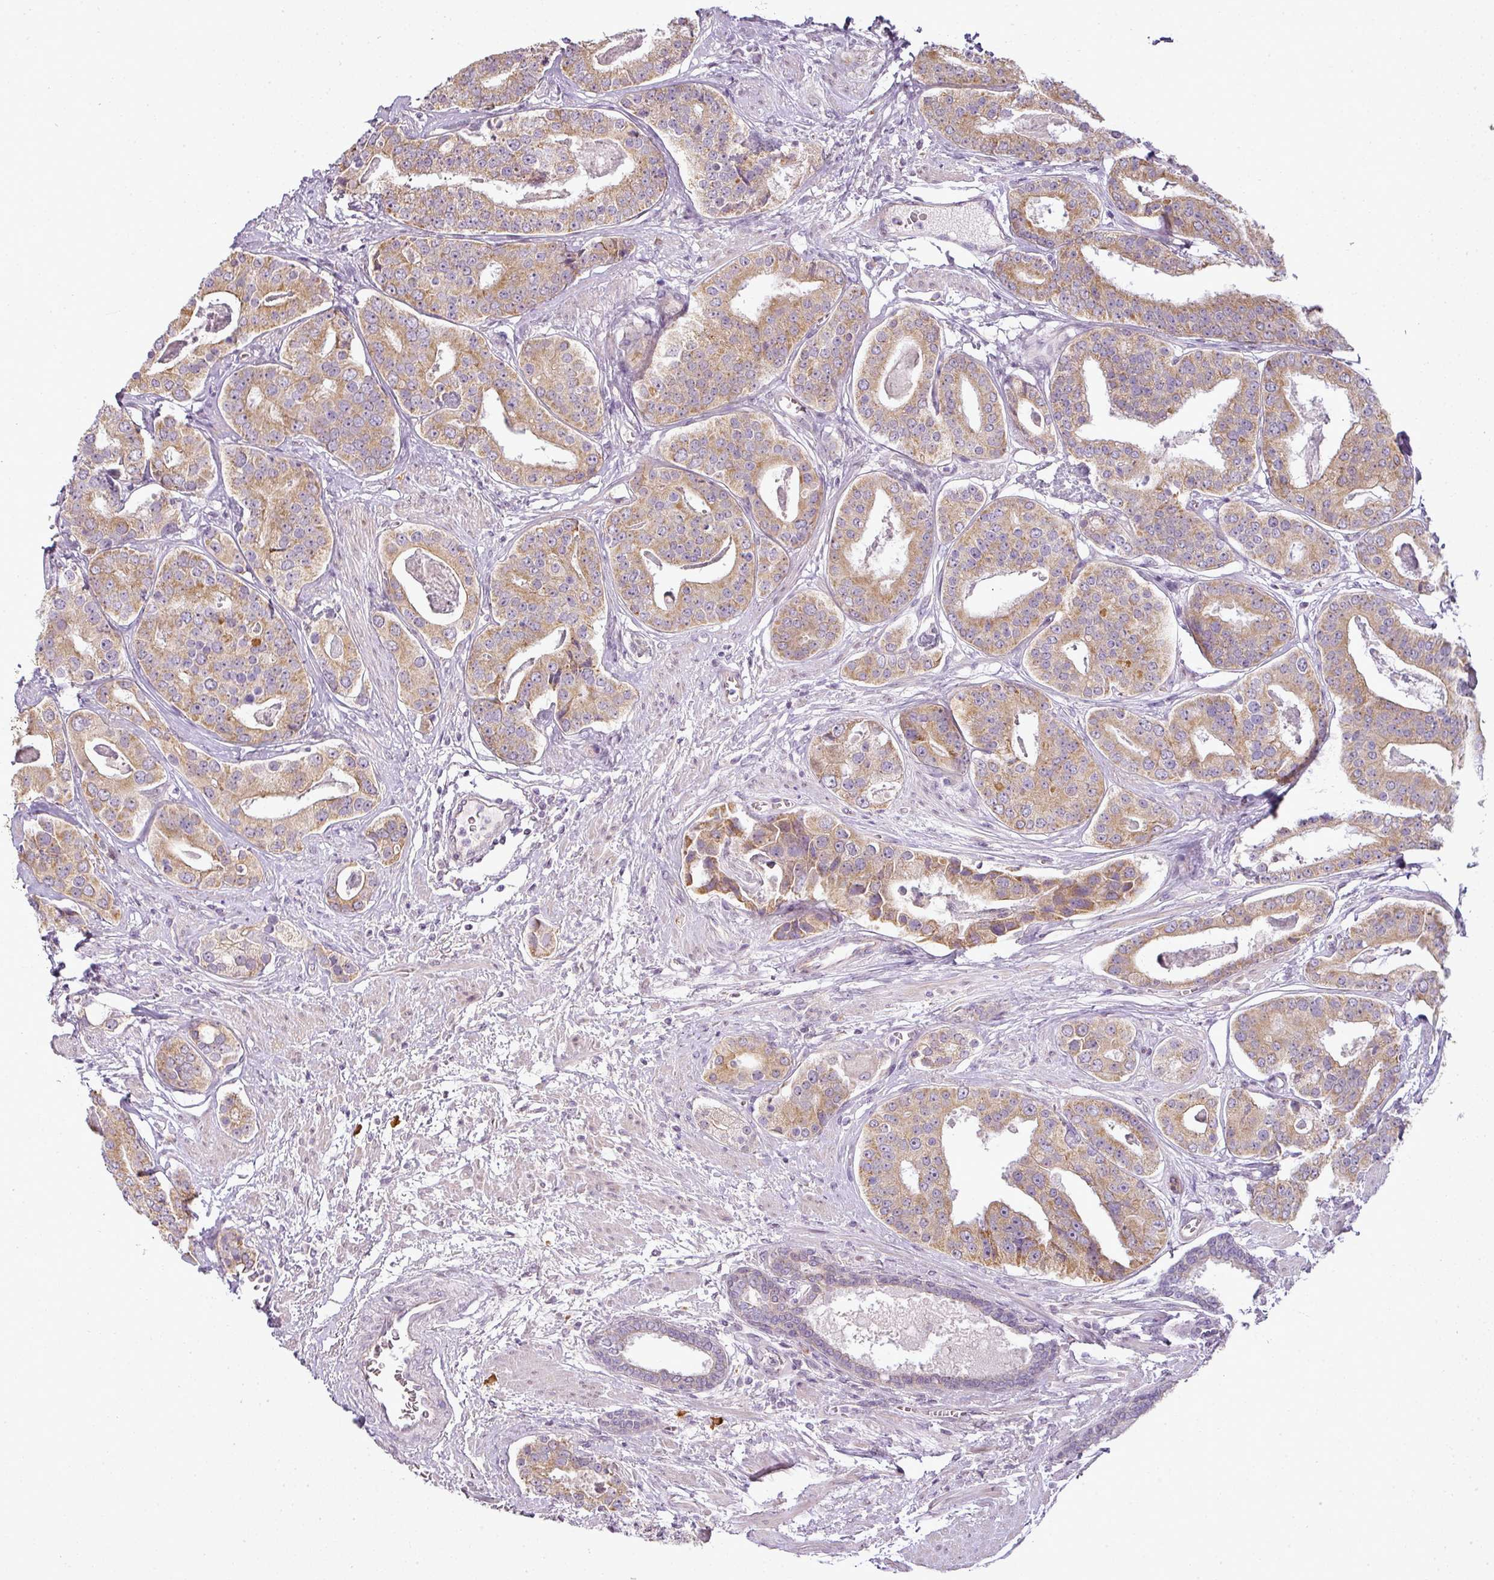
{"staining": {"intensity": "moderate", "quantity": ">75%", "location": "cytoplasmic/membranous"}, "tissue": "prostate cancer", "cell_type": "Tumor cells", "image_type": "cancer", "snomed": [{"axis": "morphology", "description": "Adenocarcinoma, High grade"}, {"axis": "topography", "description": "Prostate"}], "caption": "Tumor cells reveal moderate cytoplasmic/membranous staining in about >75% of cells in high-grade adenocarcinoma (prostate).", "gene": "LY75", "patient": {"sex": "male", "age": 71}}